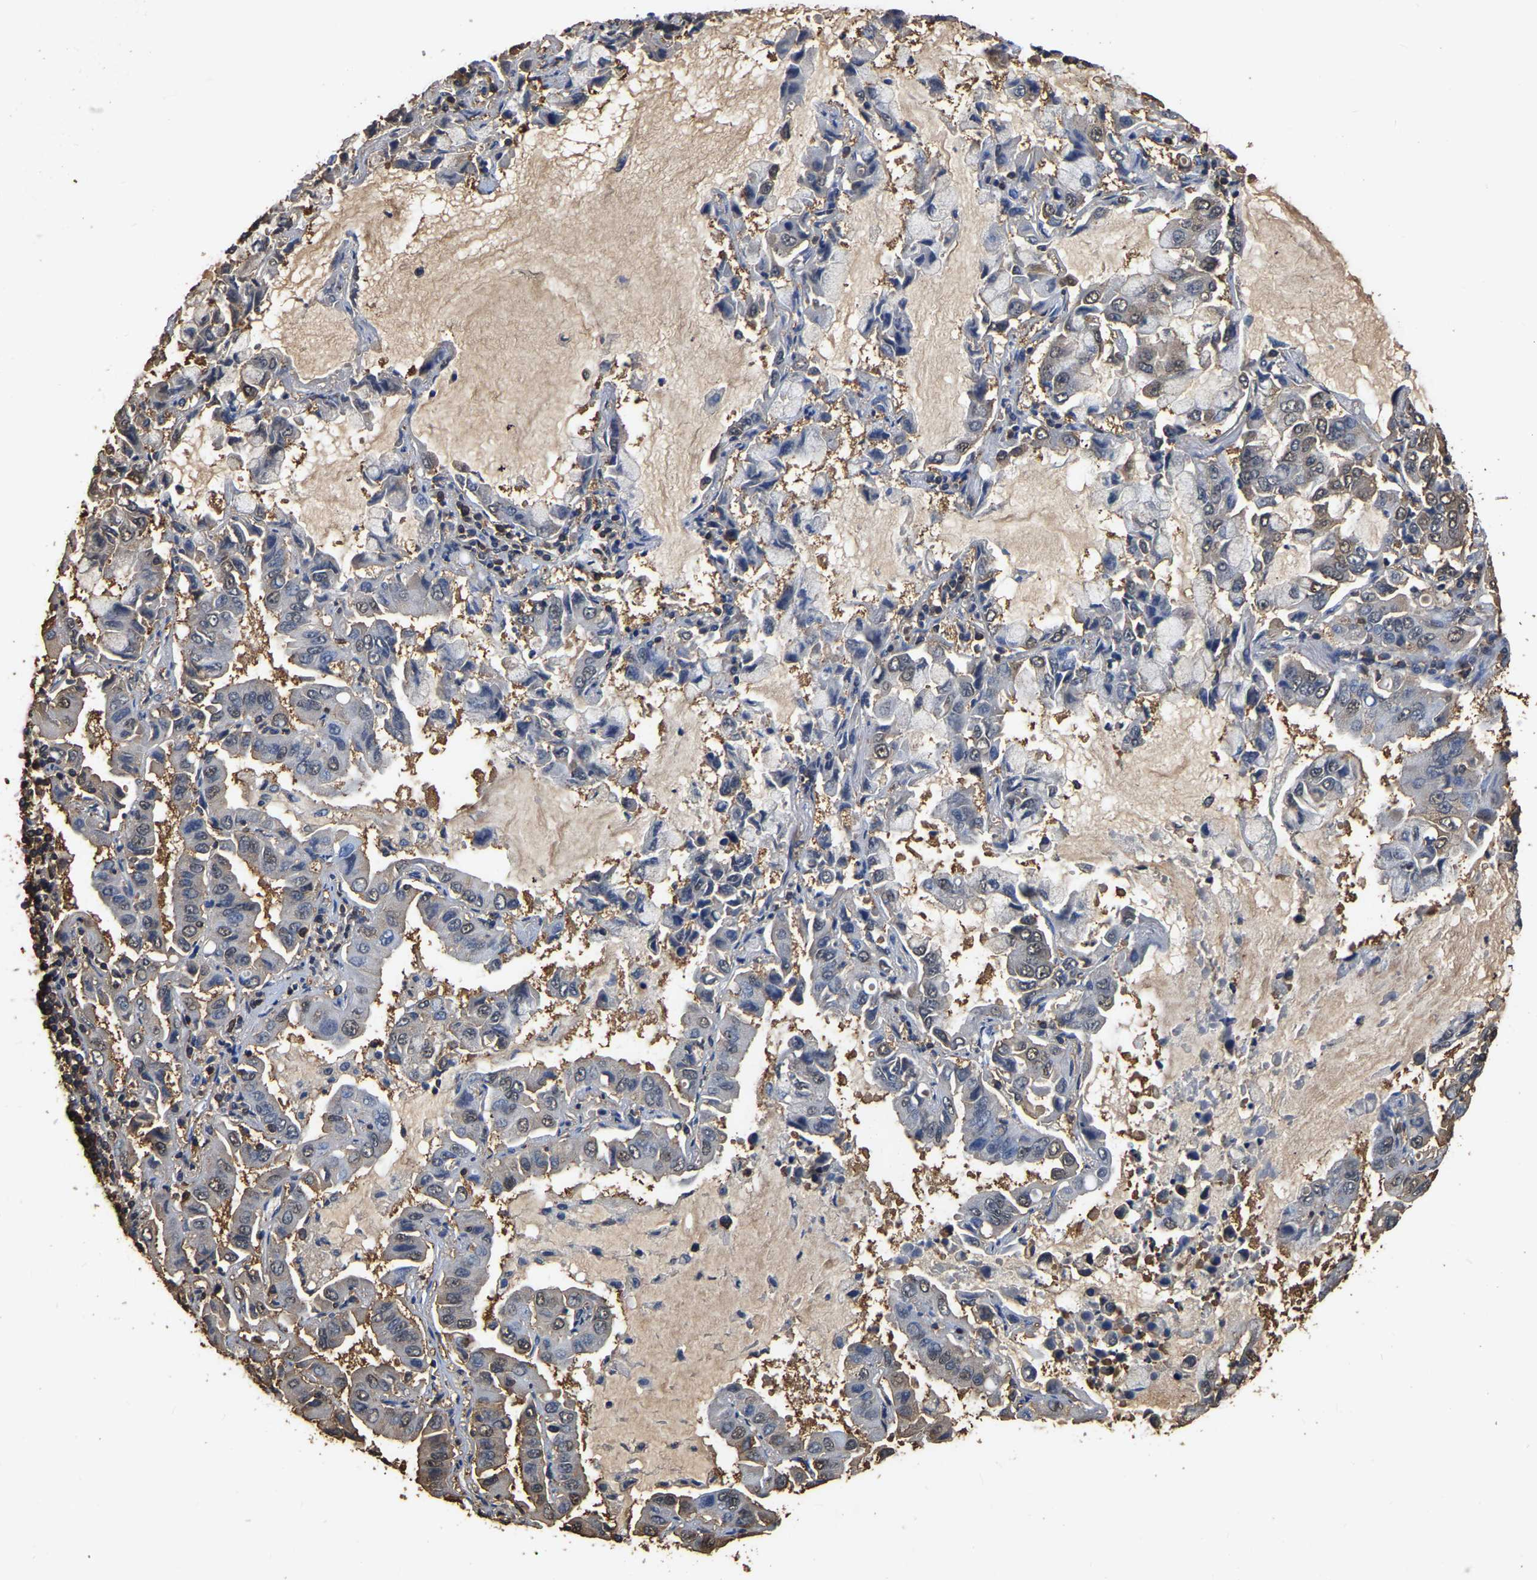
{"staining": {"intensity": "negative", "quantity": "none", "location": "none"}, "tissue": "lung cancer", "cell_type": "Tumor cells", "image_type": "cancer", "snomed": [{"axis": "morphology", "description": "Adenocarcinoma, NOS"}, {"axis": "topography", "description": "Lung"}], "caption": "A high-resolution photomicrograph shows immunohistochemistry staining of lung adenocarcinoma, which exhibits no significant staining in tumor cells.", "gene": "LDHB", "patient": {"sex": "male", "age": 64}}